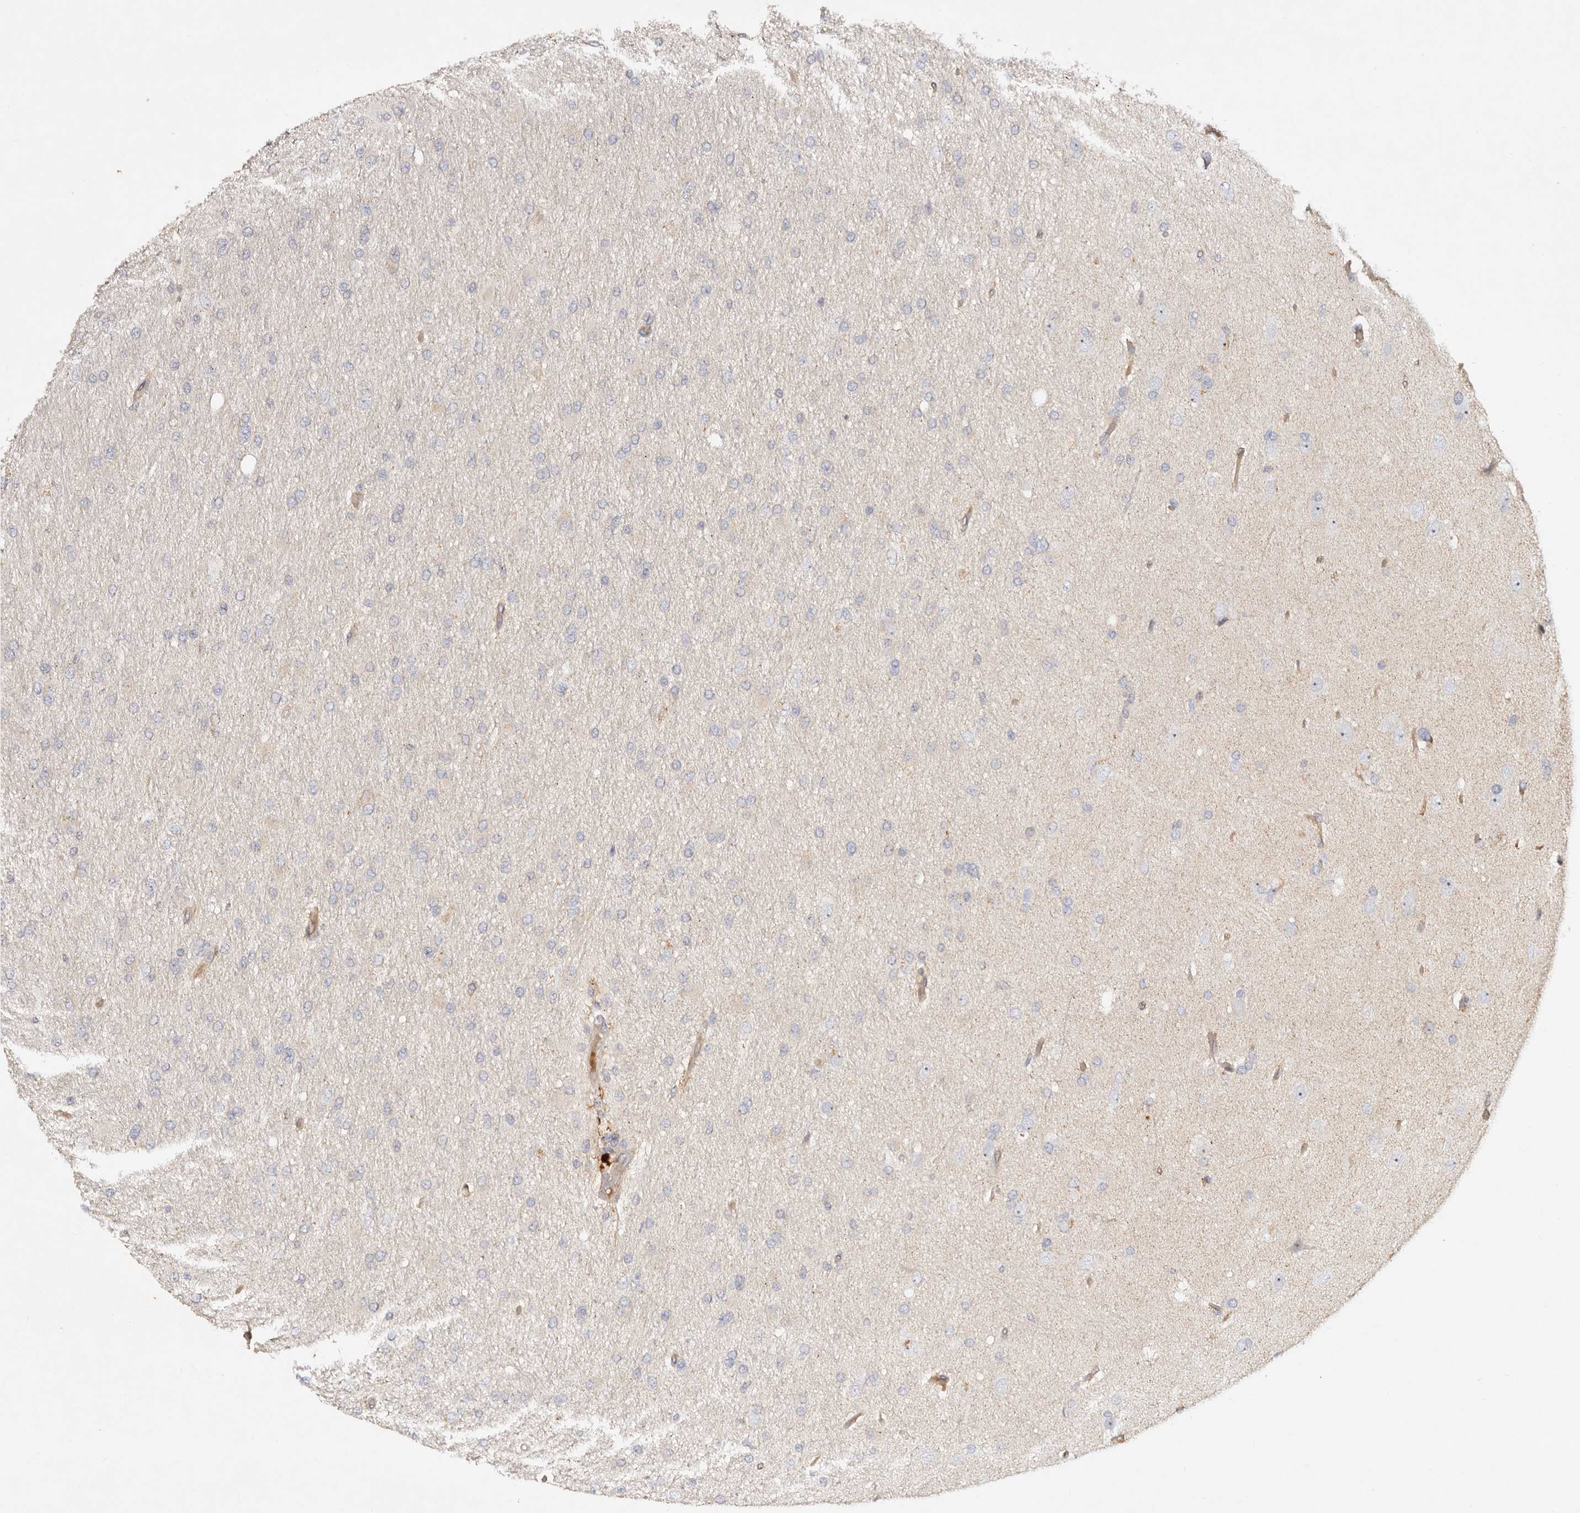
{"staining": {"intensity": "negative", "quantity": "none", "location": "none"}, "tissue": "glioma", "cell_type": "Tumor cells", "image_type": "cancer", "snomed": [{"axis": "morphology", "description": "Glioma, malignant, High grade"}, {"axis": "topography", "description": "Cerebral cortex"}], "caption": "A high-resolution micrograph shows IHC staining of malignant glioma (high-grade), which exhibits no significant staining in tumor cells. The staining was performed using DAB to visualize the protein expression in brown, while the nuclei were stained in blue with hematoxylin (Magnification: 20x).", "gene": "SERPINH1", "patient": {"sex": "female", "age": 36}}